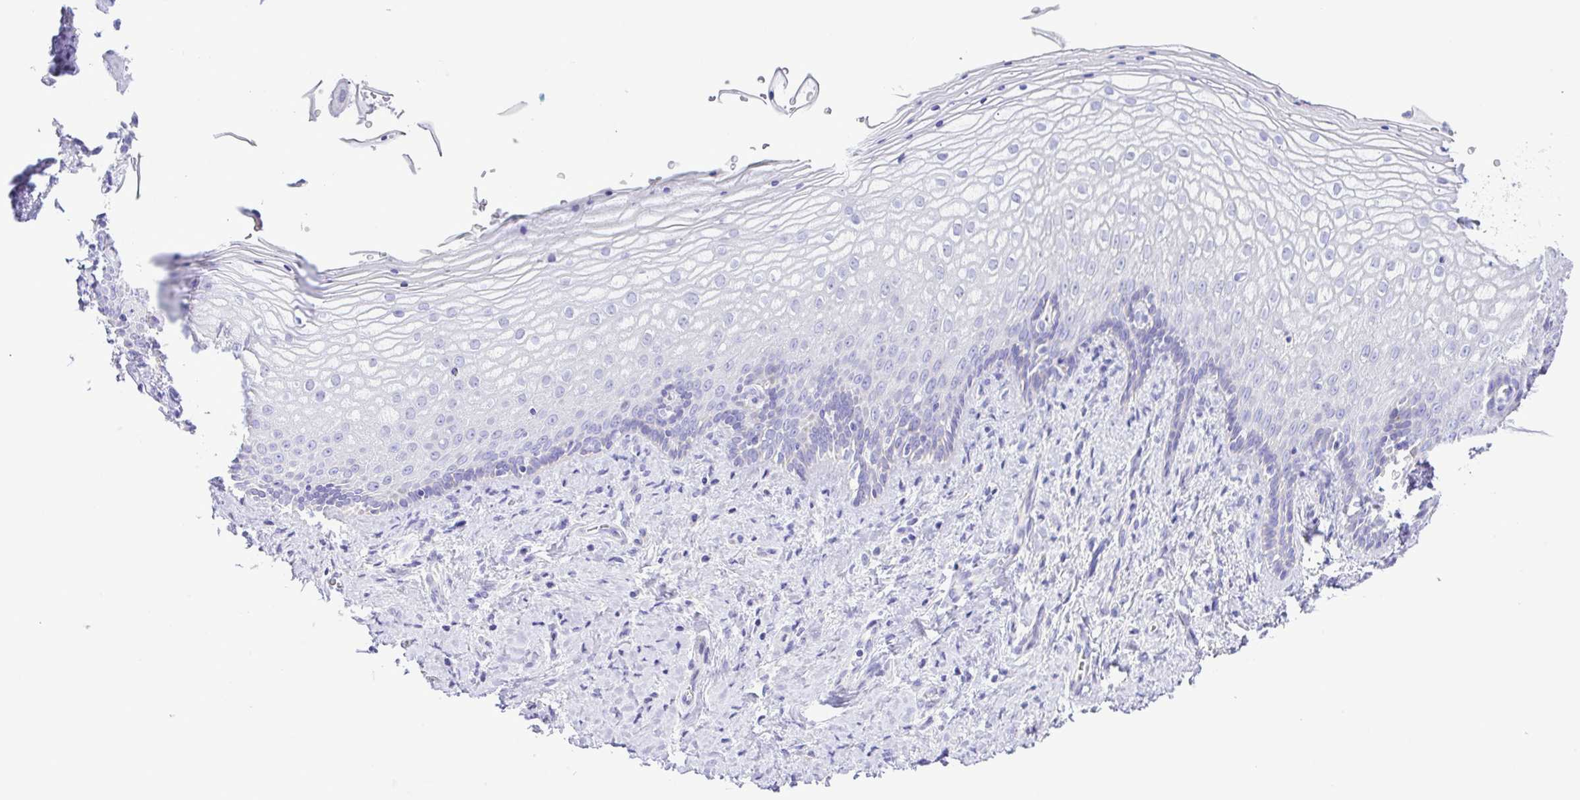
{"staining": {"intensity": "negative", "quantity": "none", "location": "none"}, "tissue": "vagina", "cell_type": "Squamous epithelial cells", "image_type": "normal", "snomed": [{"axis": "morphology", "description": "Normal tissue, NOS"}, {"axis": "topography", "description": "Vagina"}], "caption": "Immunohistochemistry (IHC) of unremarkable human vagina displays no staining in squamous epithelial cells.", "gene": "SYT1", "patient": {"sex": "female", "age": 42}}